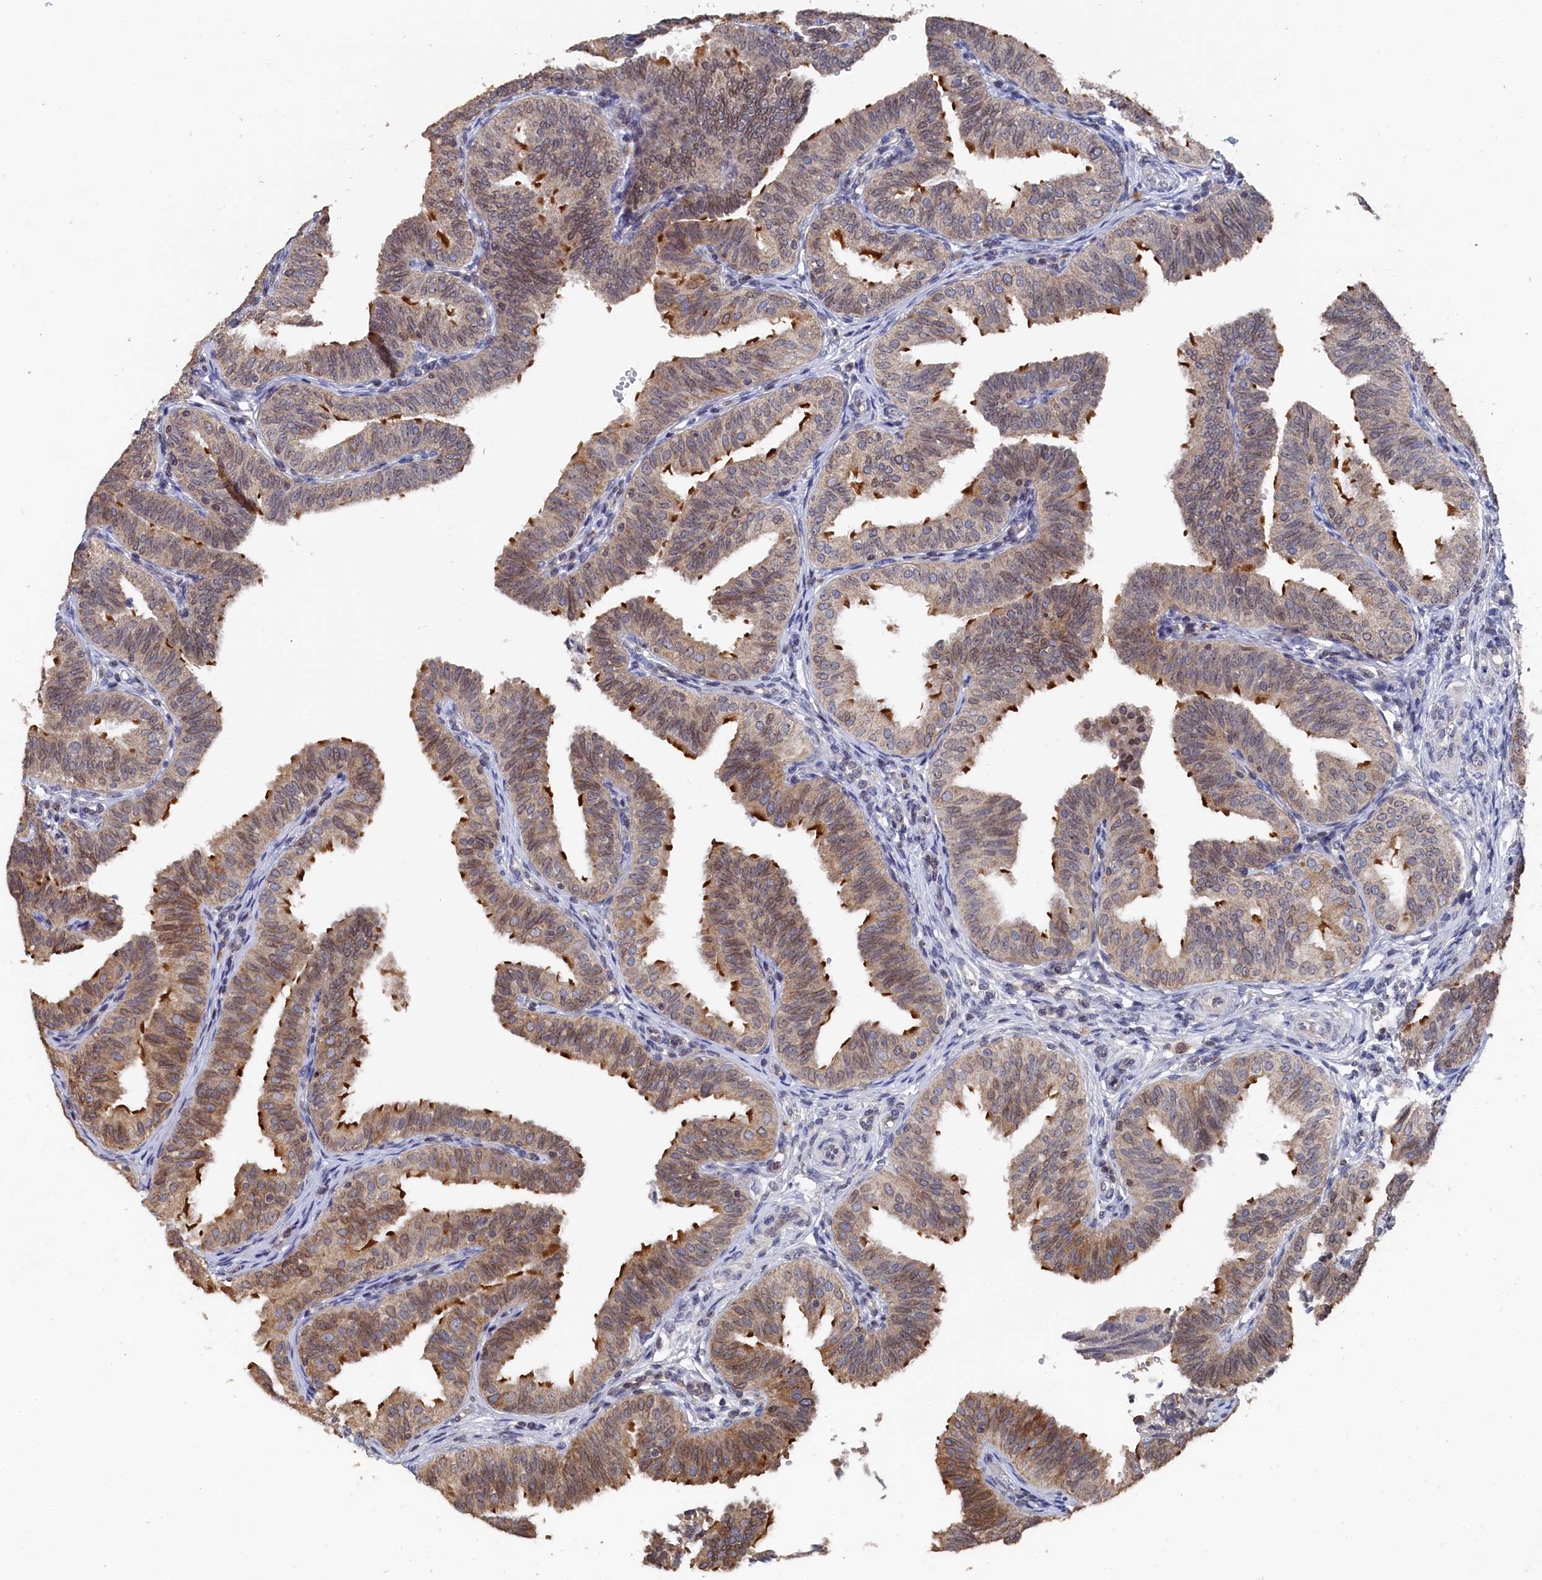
{"staining": {"intensity": "moderate", "quantity": ">75%", "location": "cytoplasmic/membranous"}, "tissue": "fallopian tube", "cell_type": "Glandular cells", "image_type": "normal", "snomed": [{"axis": "morphology", "description": "Normal tissue, NOS"}, {"axis": "topography", "description": "Fallopian tube"}], "caption": "The micrograph shows a brown stain indicating the presence of a protein in the cytoplasmic/membranous of glandular cells in fallopian tube. (Brightfield microscopy of DAB IHC at high magnification).", "gene": "ANKEF1", "patient": {"sex": "female", "age": 35}}